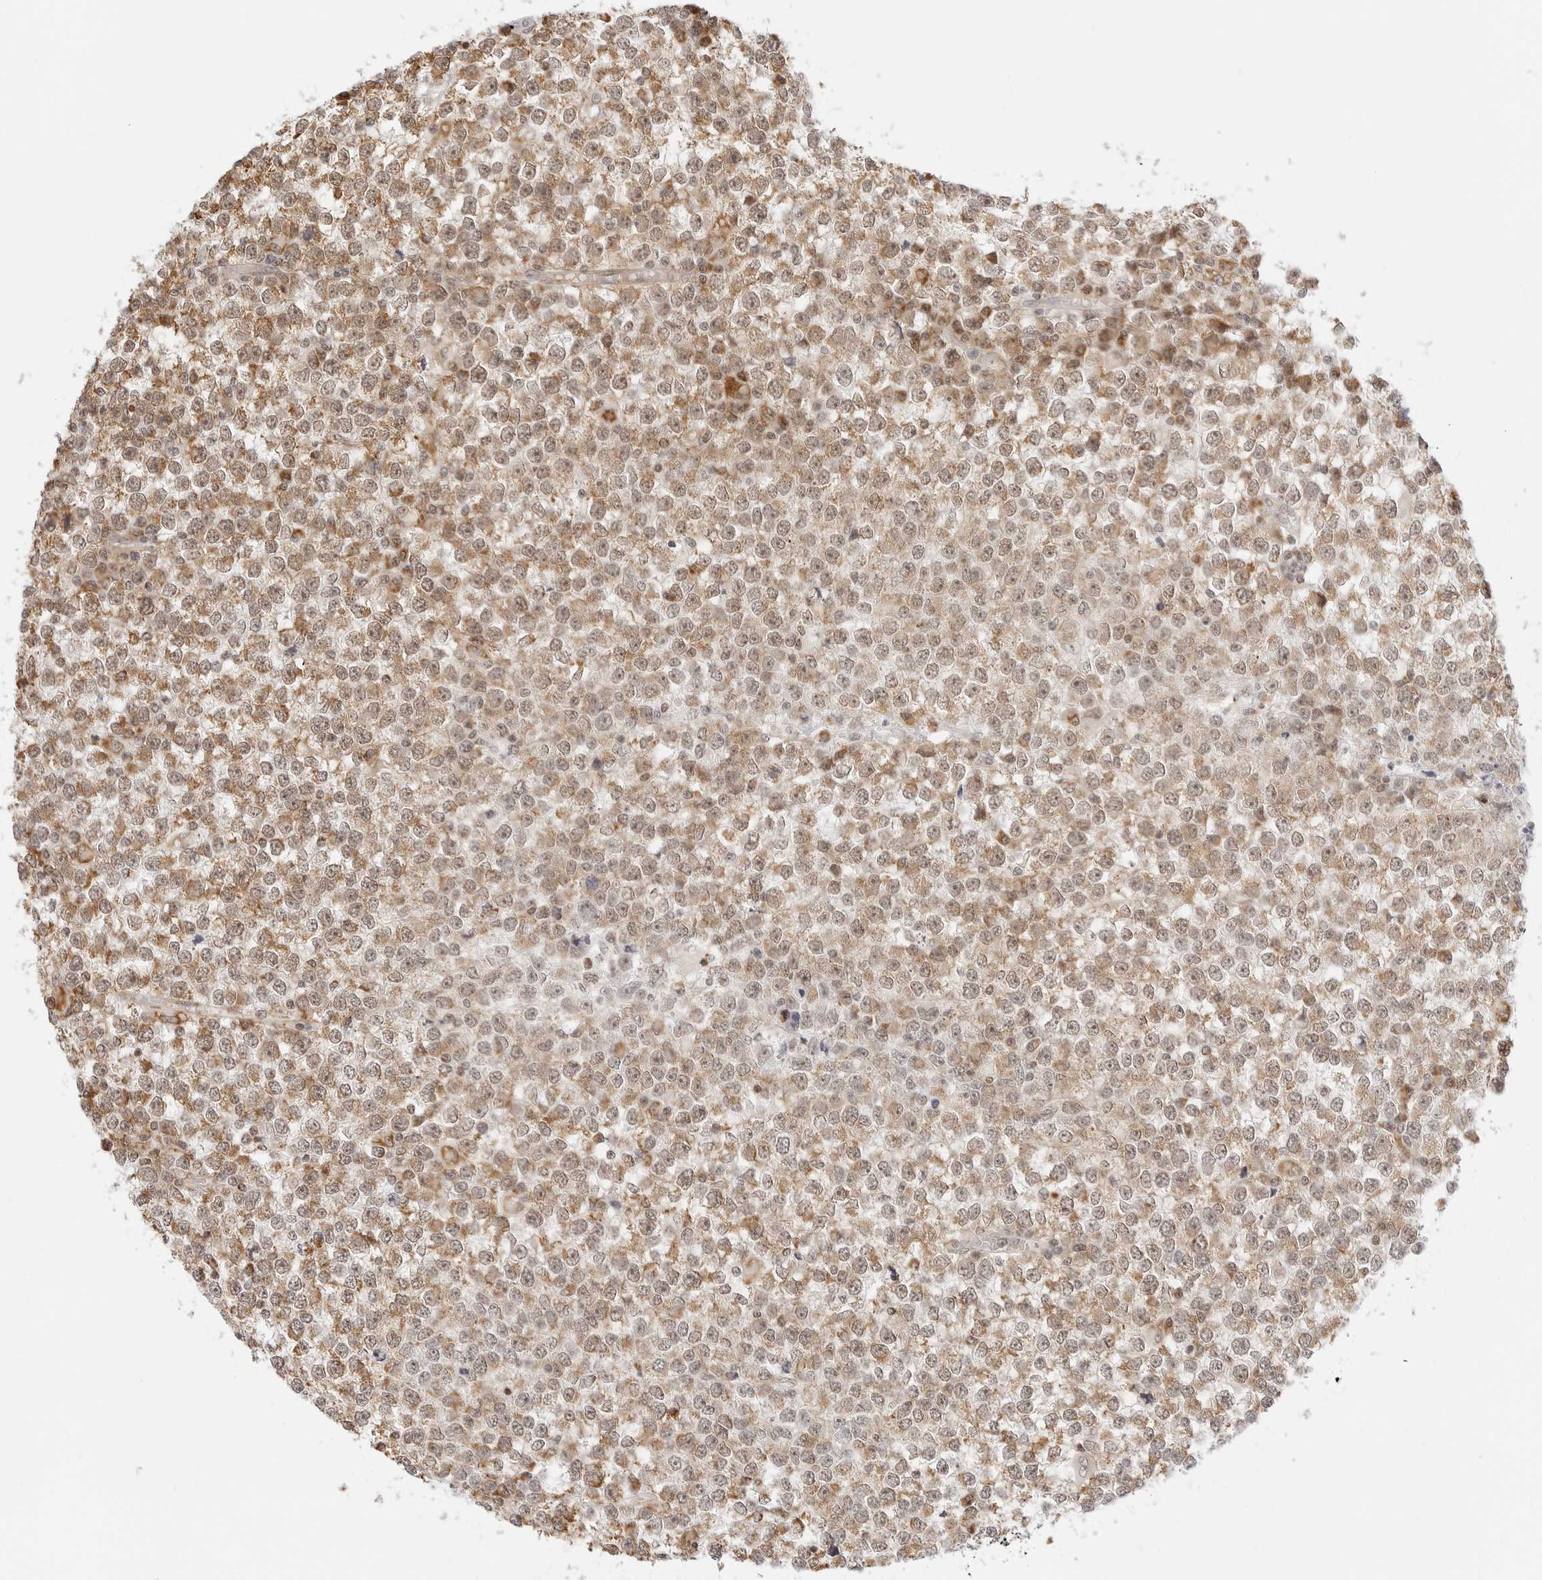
{"staining": {"intensity": "weak", "quantity": ">75%", "location": "cytoplasmic/membranous,nuclear"}, "tissue": "testis cancer", "cell_type": "Tumor cells", "image_type": "cancer", "snomed": [{"axis": "morphology", "description": "Seminoma, NOS"}, {"axis": "topography", "description": "Testis"}], "caption": "A histopathology image of testis cancer stained for a protein displays weak cytoplasmic/membranous and nuclear brown staining in tumor cells.", "gene": "GORAB", "patient": {"sex": "male", "age": 65}}